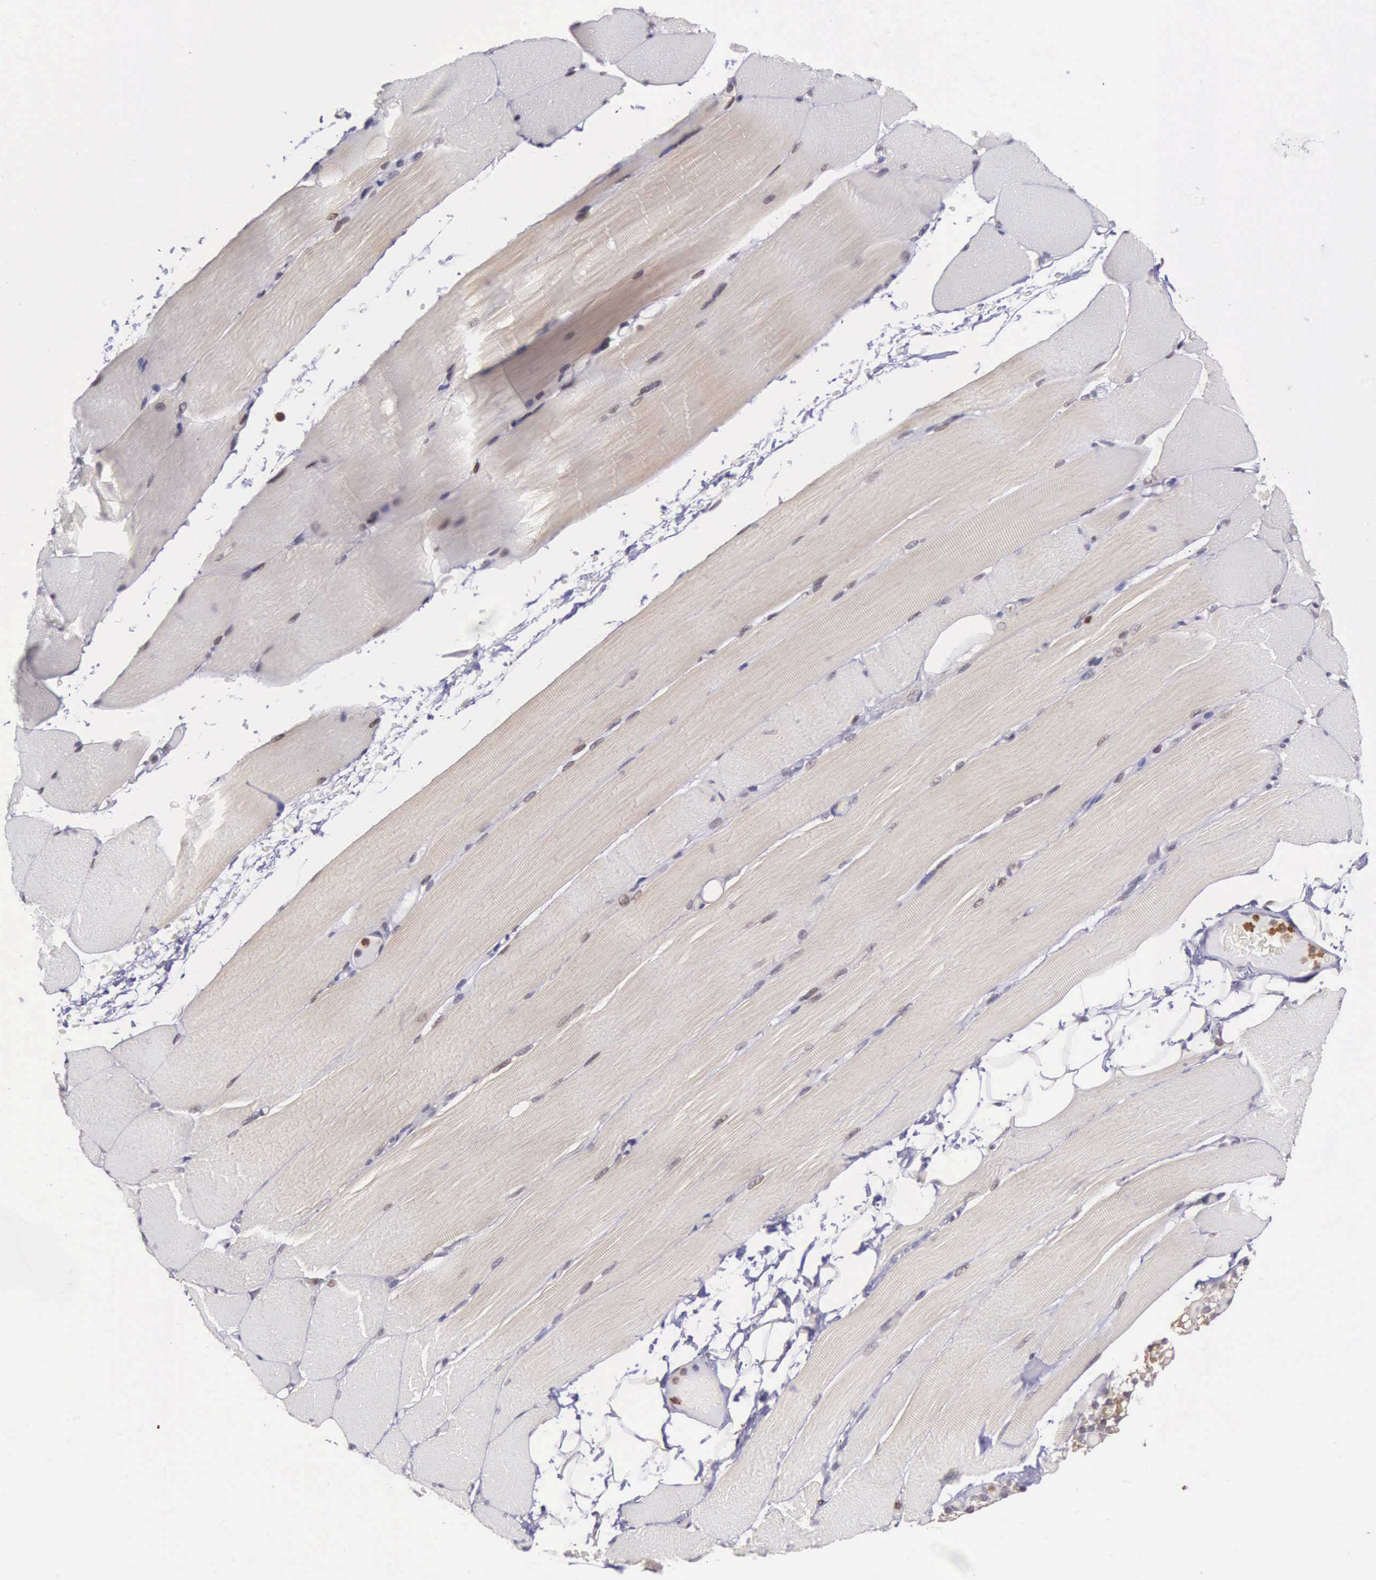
{"staining": {"intensity": "weak", "quantity": "25%-75%", "location": "cytoplasmic/membranous"}, "tissue": "skeletal muscle", "cell_type": "Myocytes", "image_type": "normal", "snomed": [{"axis": "morphology", "description": "Normal tissue, NOS"}, {"axis": "topography", "description": "Skeletal muscle"}, {"axis": "topography", "description": "Parathyroid gland"}], "caption": "A brown stain shows weak cytoplasmic/membranous expression of a protein in myocytes of unremarkable skeletal muscle.", "gene": "SLC25A21", "patient": {"sex": "female", "age": 37}}